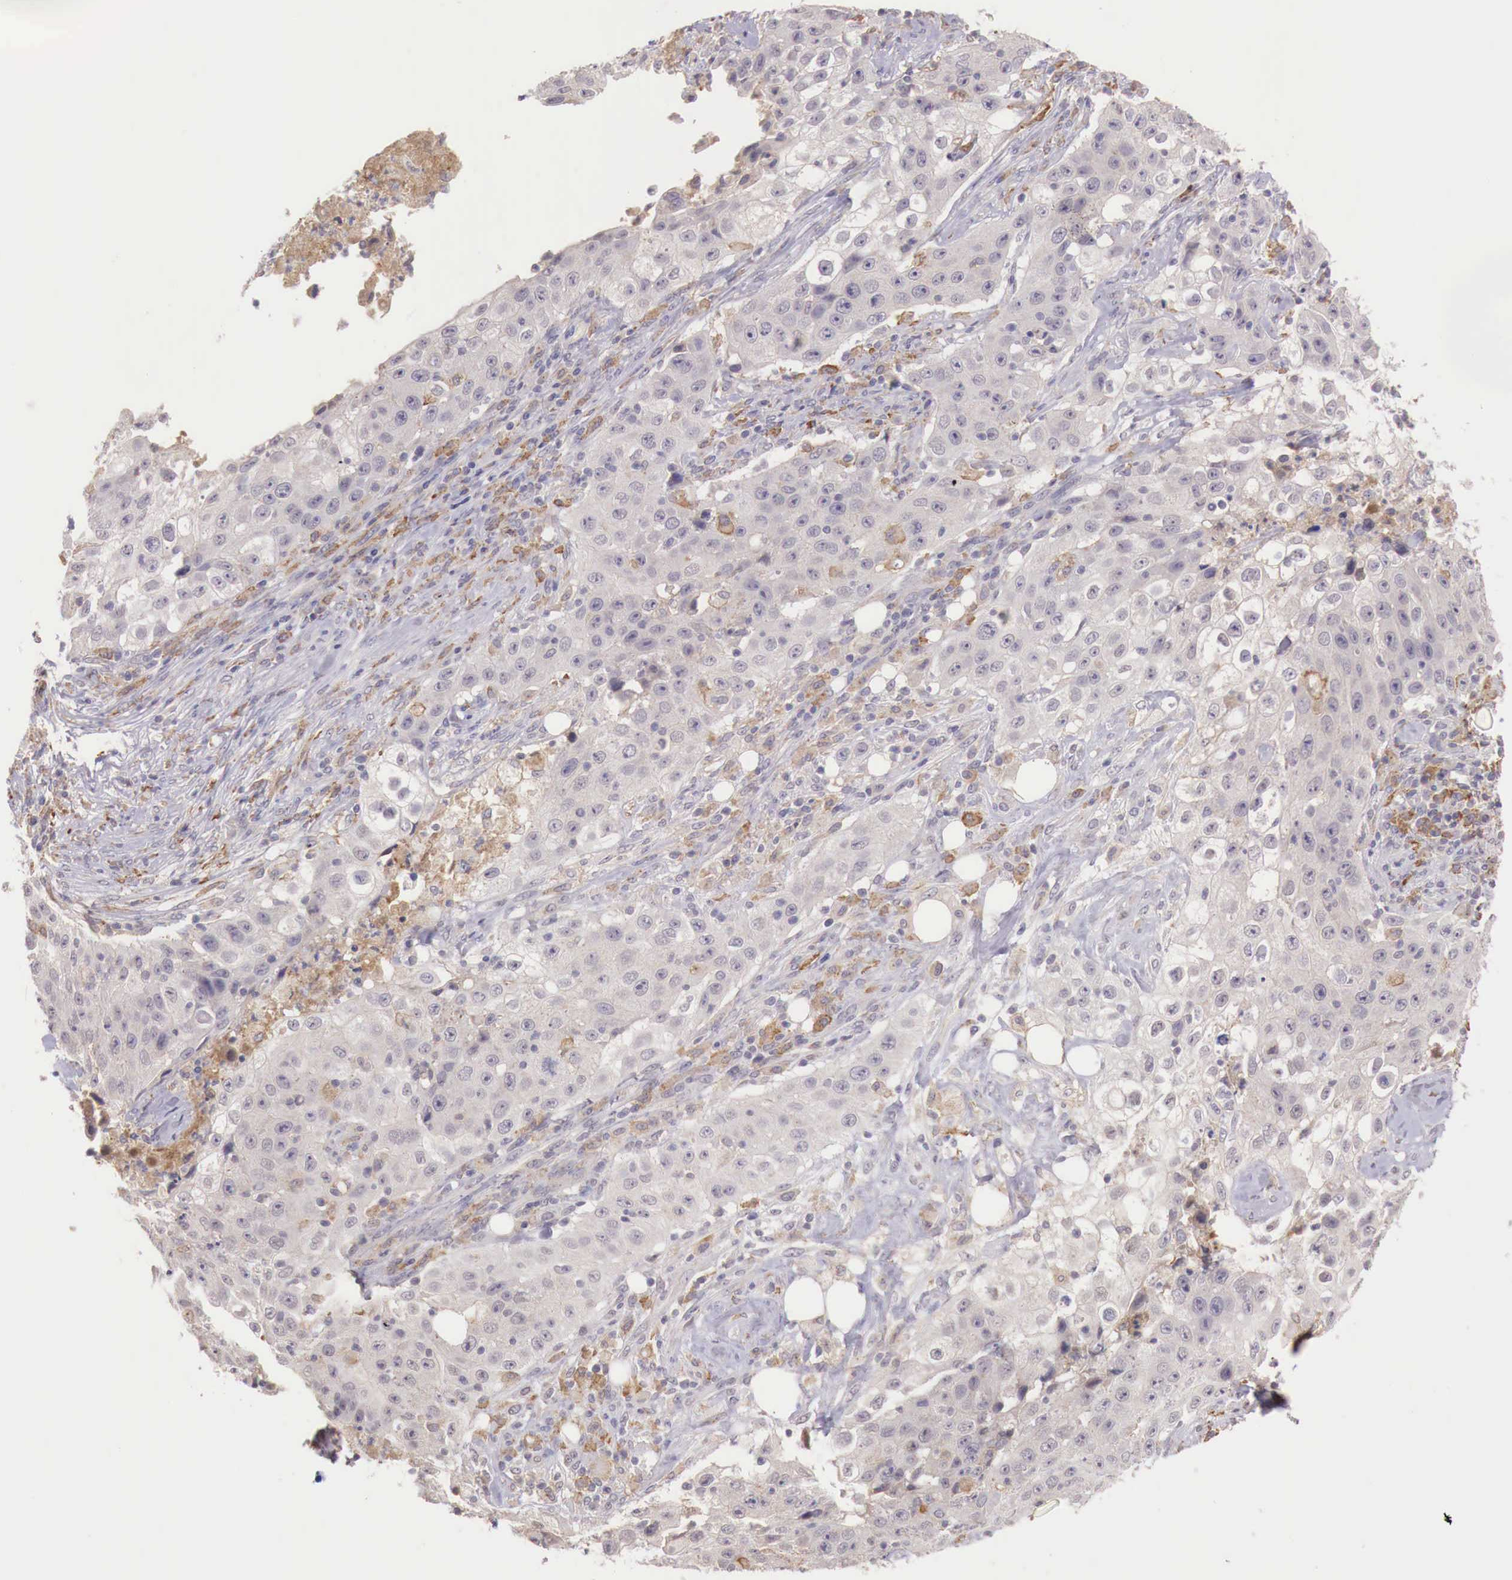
{"staining": {"intensity": "negative", "quantity": "none", "location": "none"}, "tissue": "lung cancer", "cell_type": "Tumor cells", "image_type": "cancer", "snomed": [{"axis": "morphology", "description": "Squamous cell carcinoma, NOS"}, {"axis": "topography", "description": "Lung"}], "caption": "Protein analysis of lung cancer (squamous cell carcinoma) demonstrates no significant expression in tumor cells.", "gene": "CHRDL1", "patient": {"sex": "male", "age": 64}}